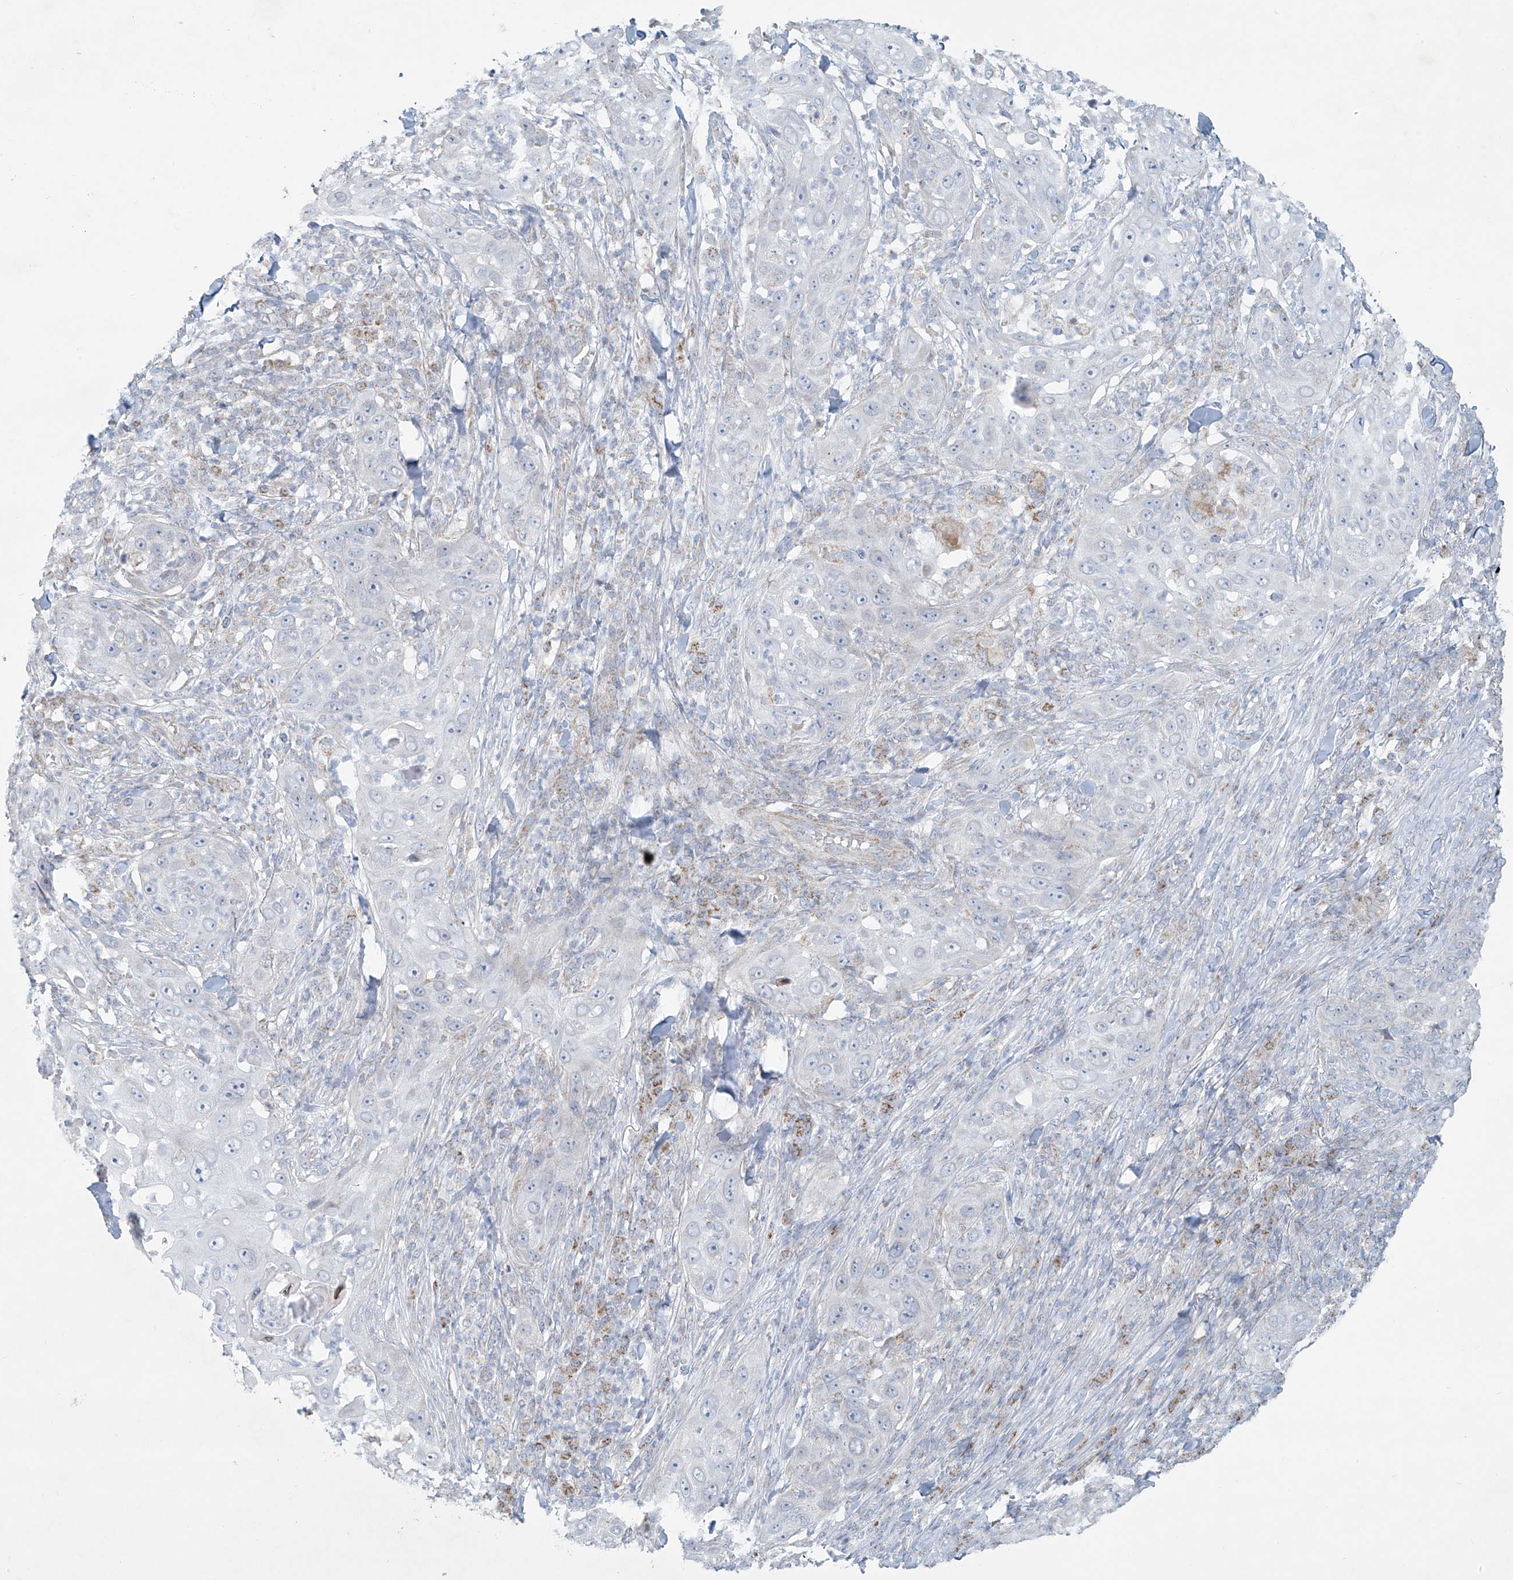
{"staining": {"intensity": "negative", "quantity": "none", "location": "none"}, "tissue": "skin cancer", "cell_type": "Tumor cells", "image_type": "cancer", "snomed": [{"axis": "morphology", "description": "Squamous cell carcinoma, NOS"}, {"axis": "topography", "description": "Skin"}], "caption": "Immunohistochemistry (IHC) of skin cancer demonstrates no staining in tumor cells.", "gene": "SMDT1", "patient": {"sex": "female", "age": 44}}